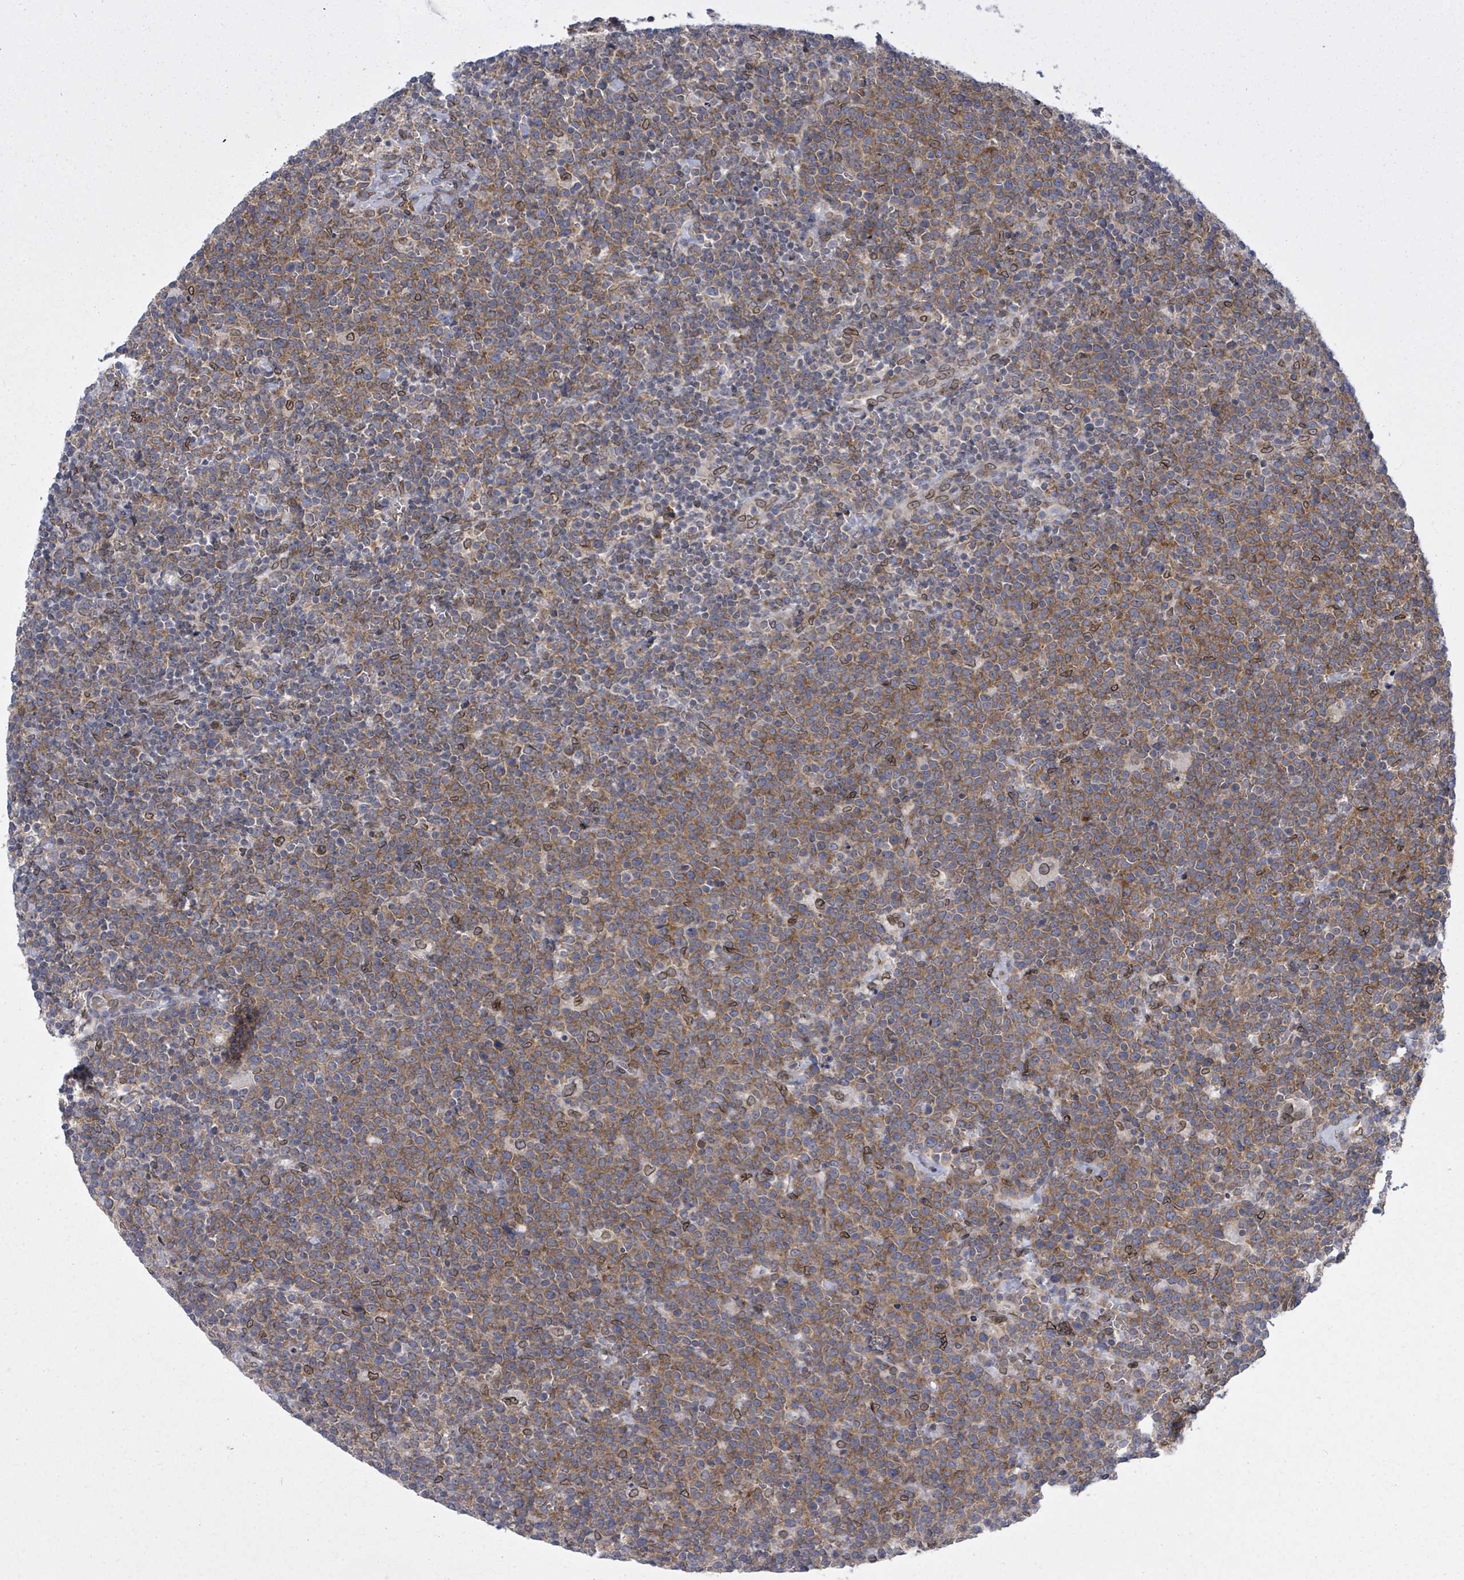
{"staining": {"intensity": "moderate", "quantity": ">75%", "location": "cytoplasmic/membranous"}, "tissue": "lymphoma", "cell_type": "Tumor cells", "image_type": "cancer", "snomed": [{"axis": "morphology", "description": "Malignant lymphoma, non-Hodgkin's type, High grade"}, {"axis": "topography", "description": "Lymph node"}], "caption": "The photomicrograph reveals staining of lymphoma, revealing moderate cytoplasmic/membranous protein staining (brown color) within tumor cells. Using DAB (brown) and hematoxylin (blue) stains, captured at high magnification using brightfield microscopy.", "gene": "ARFGAP1", "patient": {"sex": "male", "age": 61}}